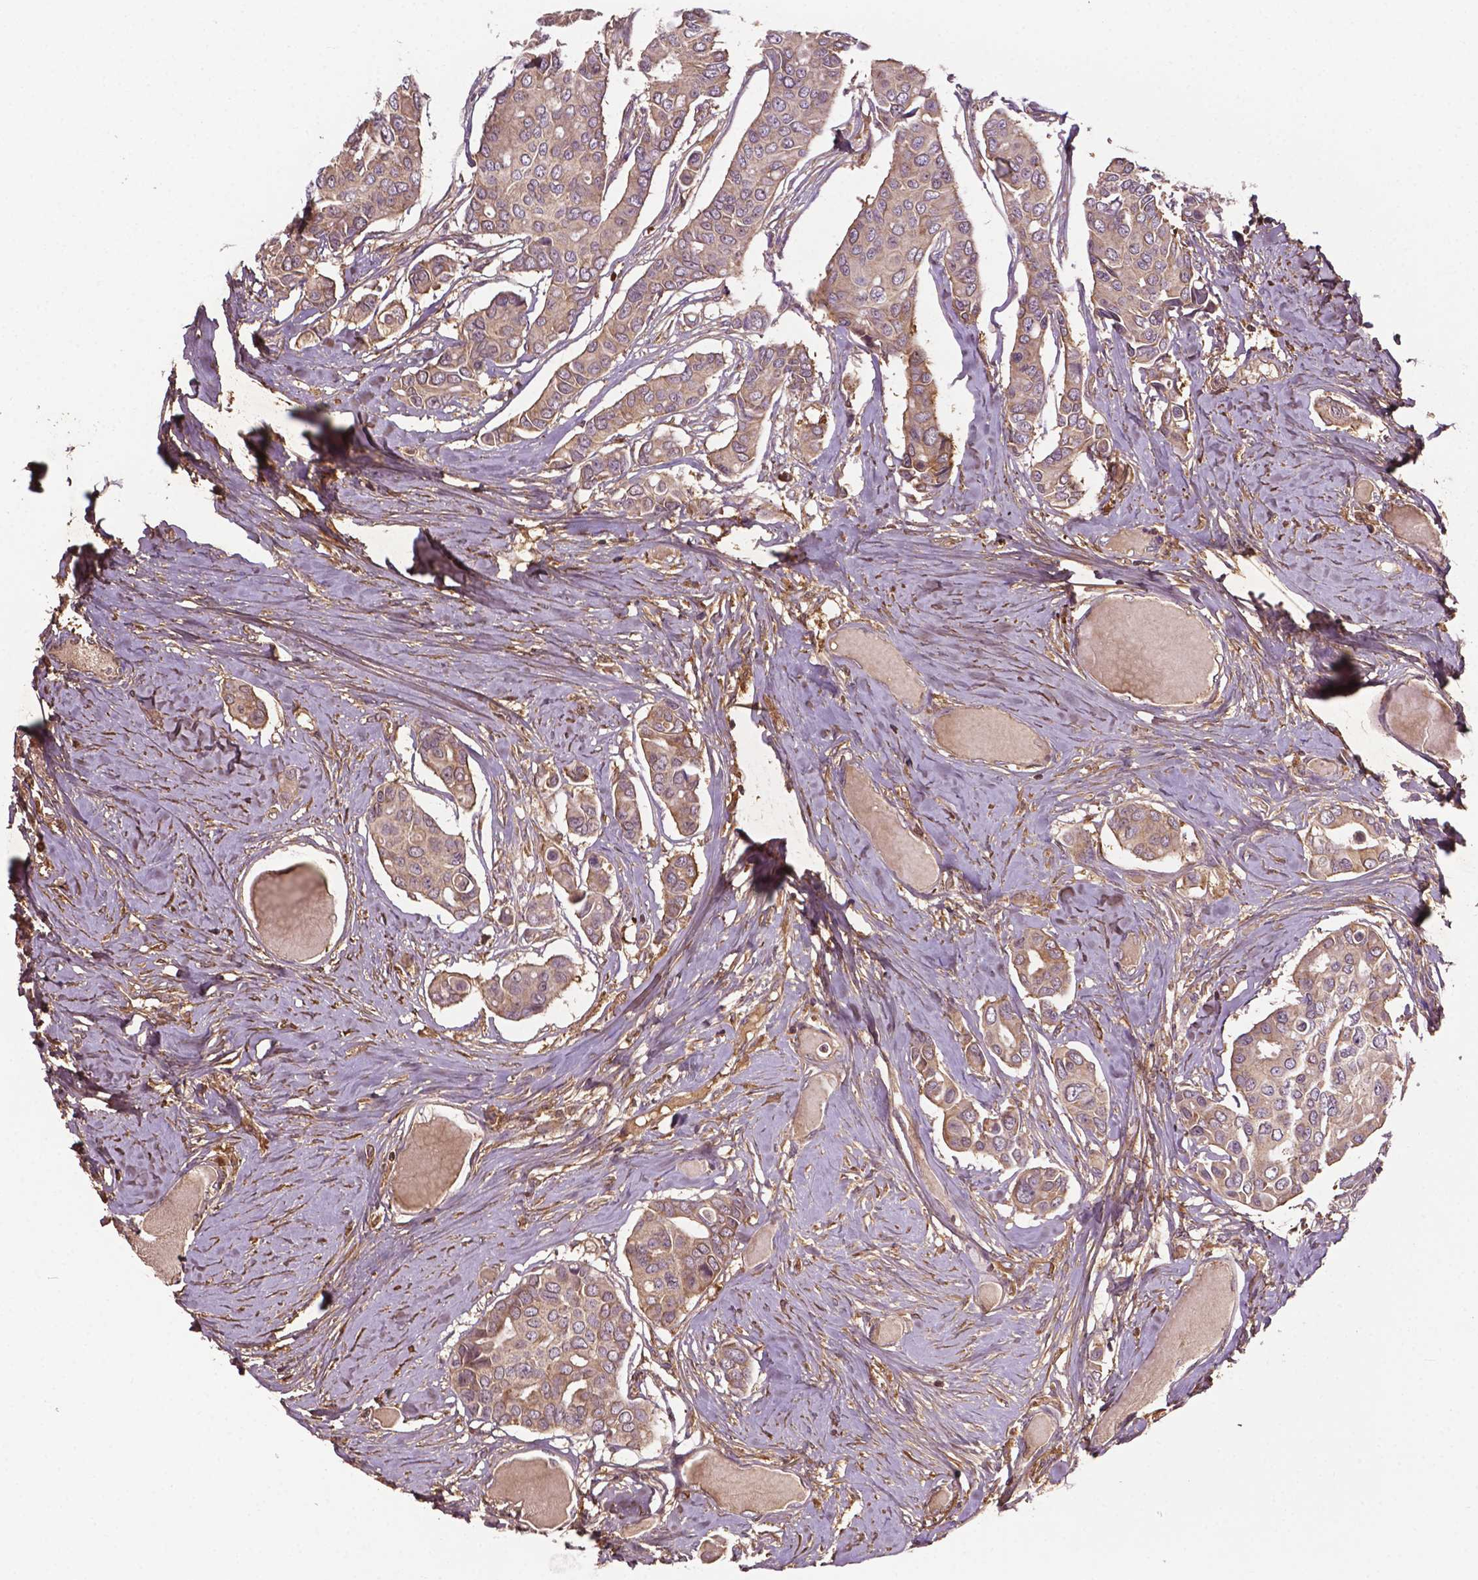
{"staining": {"intensity": "weak", "quantity": ">75%", "location": "cytoplasmic/membranous"}, "tissue": "breast cancer", "cell_type": "Tumor cells", "image_type": "cancer", "snomed": [{"axis": "morphology", "description": "Duct carcinoma"}, {"axis": "topography", "description": "Breast"}], "caption": "A brown stain highlights weak cytoplasmic/membranous expression of a protein in human intraductal carcinoma (breast) tumor cells.", "gene": "GJA9", "patient": {"sex": "female", "age": 54}}